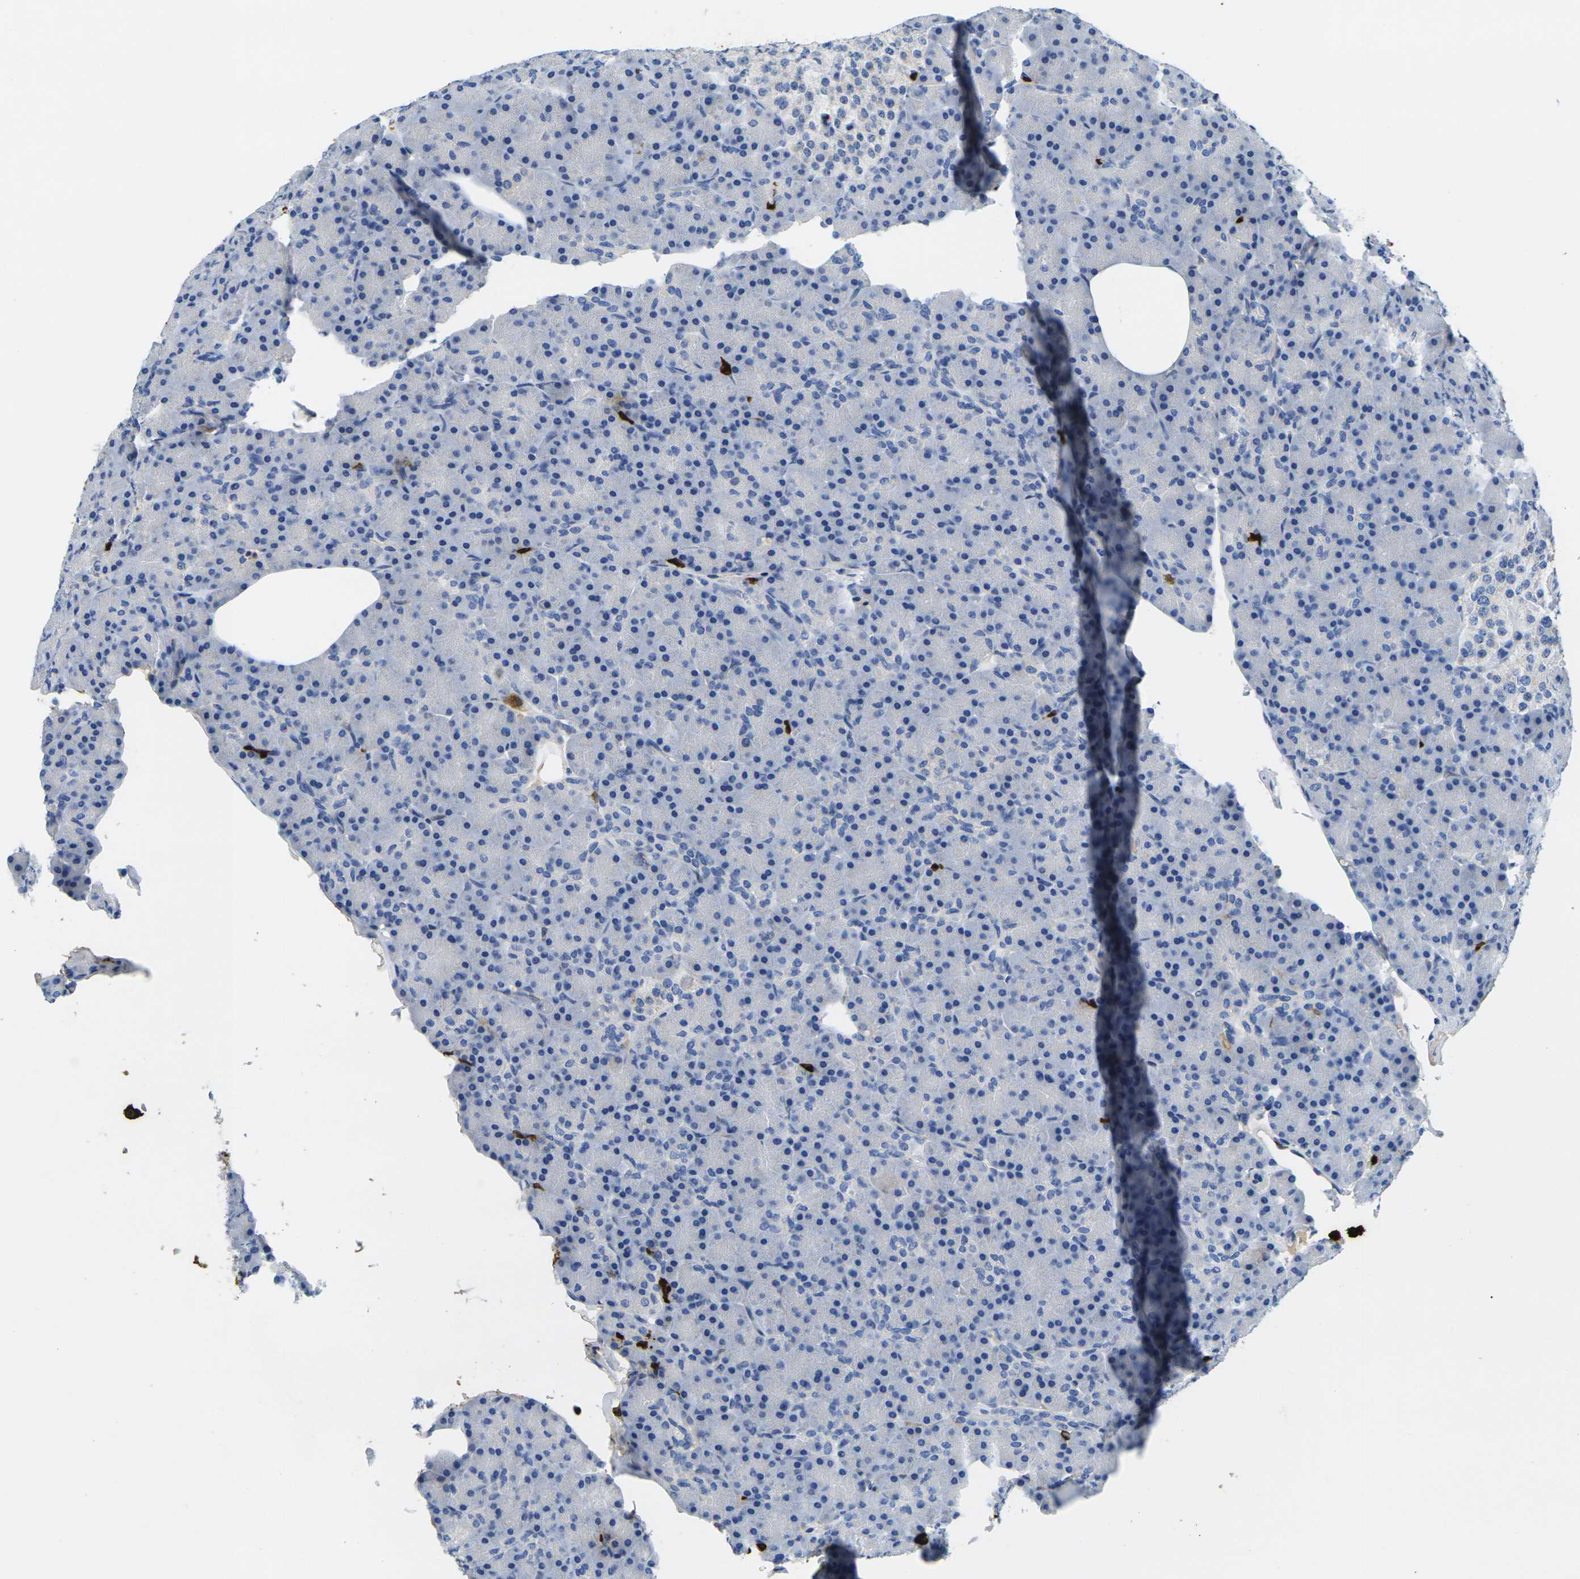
{"staining": {"intensity": "negative", "quantity": "none", "location": "none"}, "tissue": "pancreas", "cell_type": "Exocrine glandular cells", "image_type": "normal", "snomed": [{"axis": "morphology", "description": "Normal tissue, NOS"}, {"axis": "topography", "description": "Pancreas"}], "caption": "Protein analysis of normal pancreas shows no significant staining in exocrine glandular cells.", "gene": "S100A9", "patient": {"sex": "female", "age": 43}}